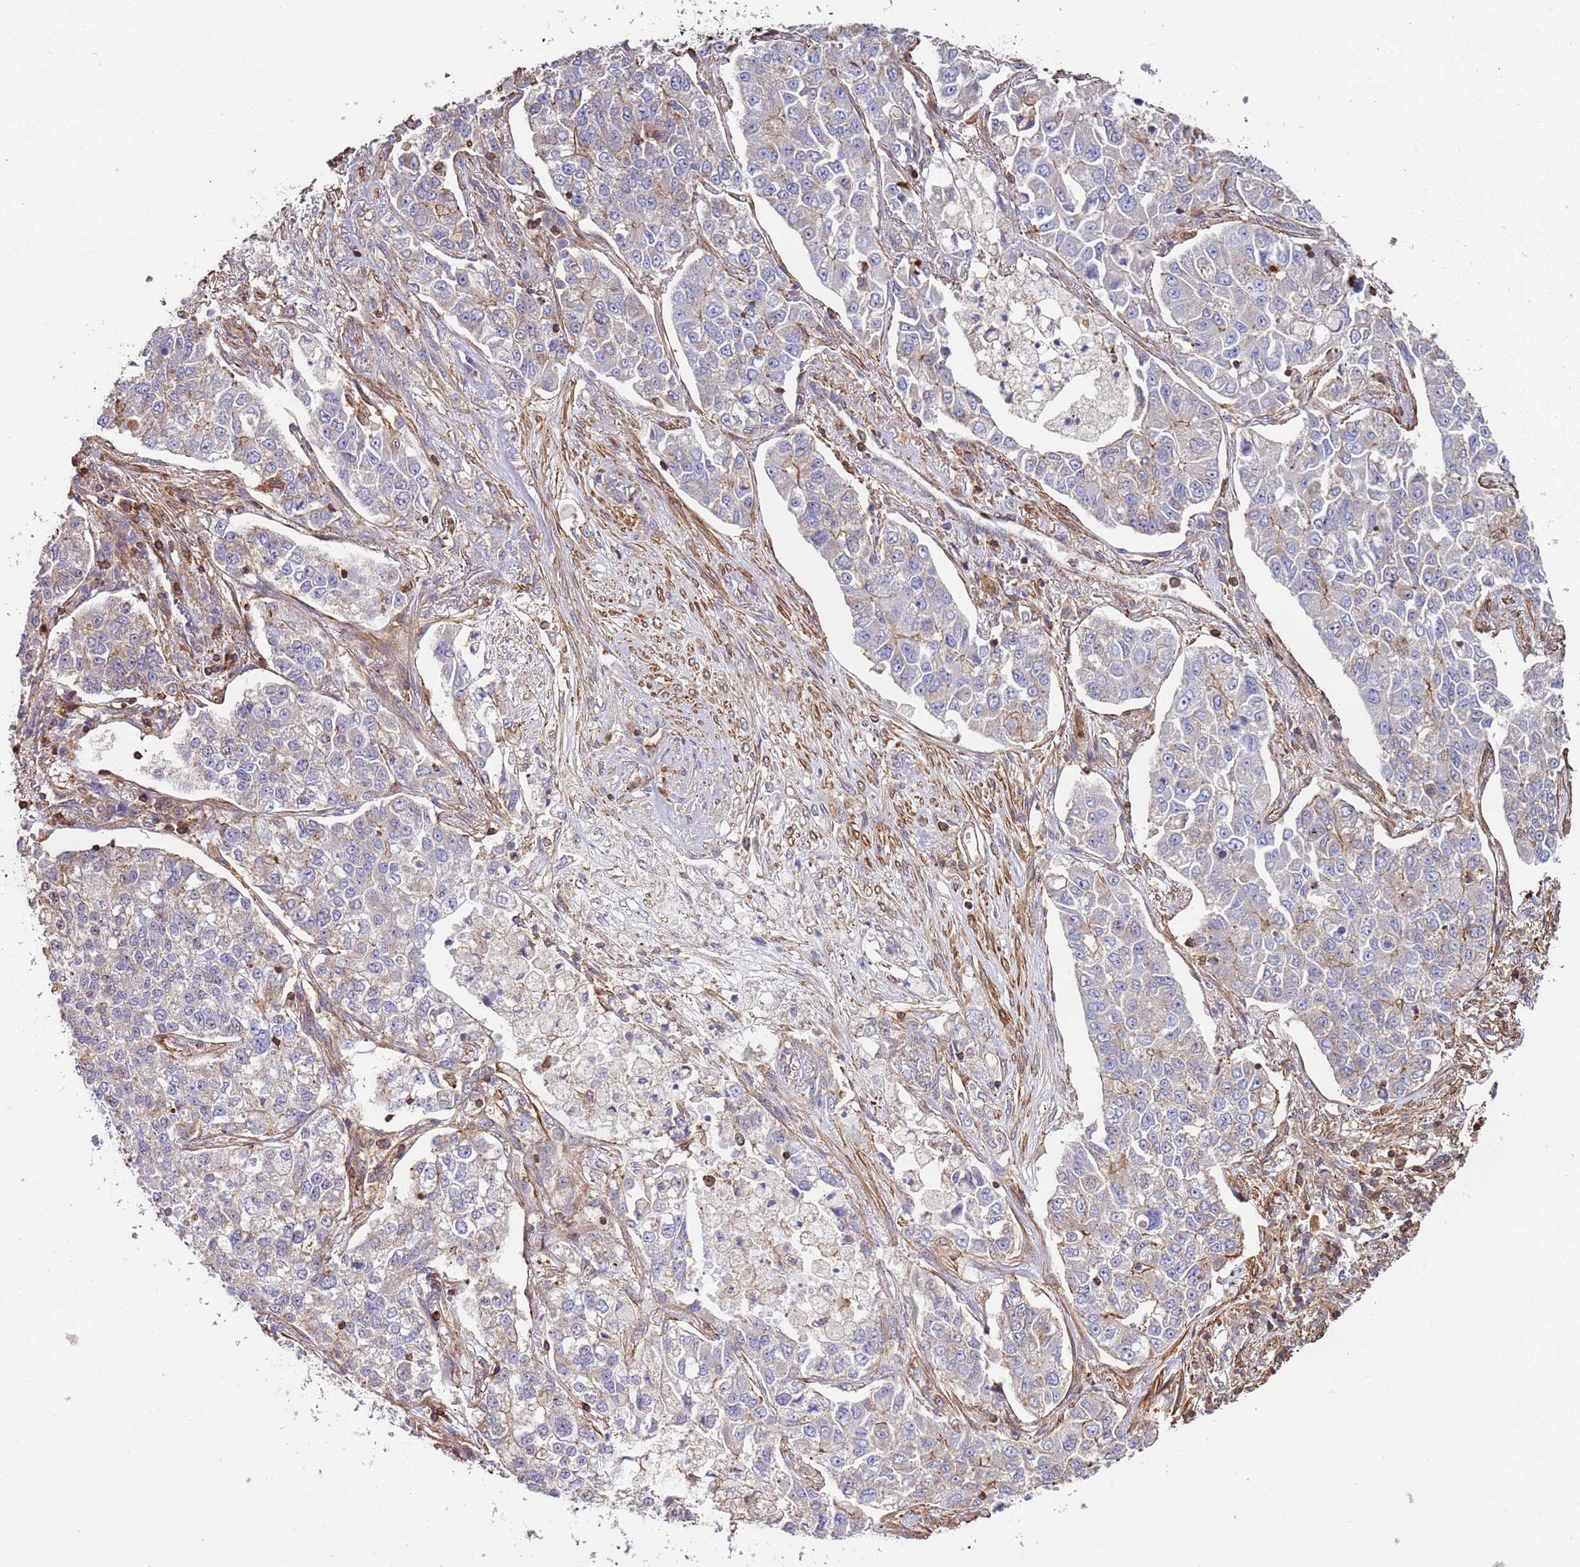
{"staining": {"intensity": "weak", "quantity": "<25%", "location": "cytoplasmic/membranous"}, "tissue": "lung cancer", "cell_type": "Tumor cells", "image_type": "cancer", "snomed": [{"axis": "morphology", "description": "Adenocarcinoma, NOS"}, {"axis": "topography", "description": "Lung"}], "caption": "The immunohistochemistry photomicrograph has no significant positivity in tumor cells of adenocarcinoma (lung) tissue. (Brightfield microscopy of DAB (3,3'-diaminobenzidine) IHC at high magnification).", "gene": "CYP2U1", "patient": {"sex": "male", "age": 49}}